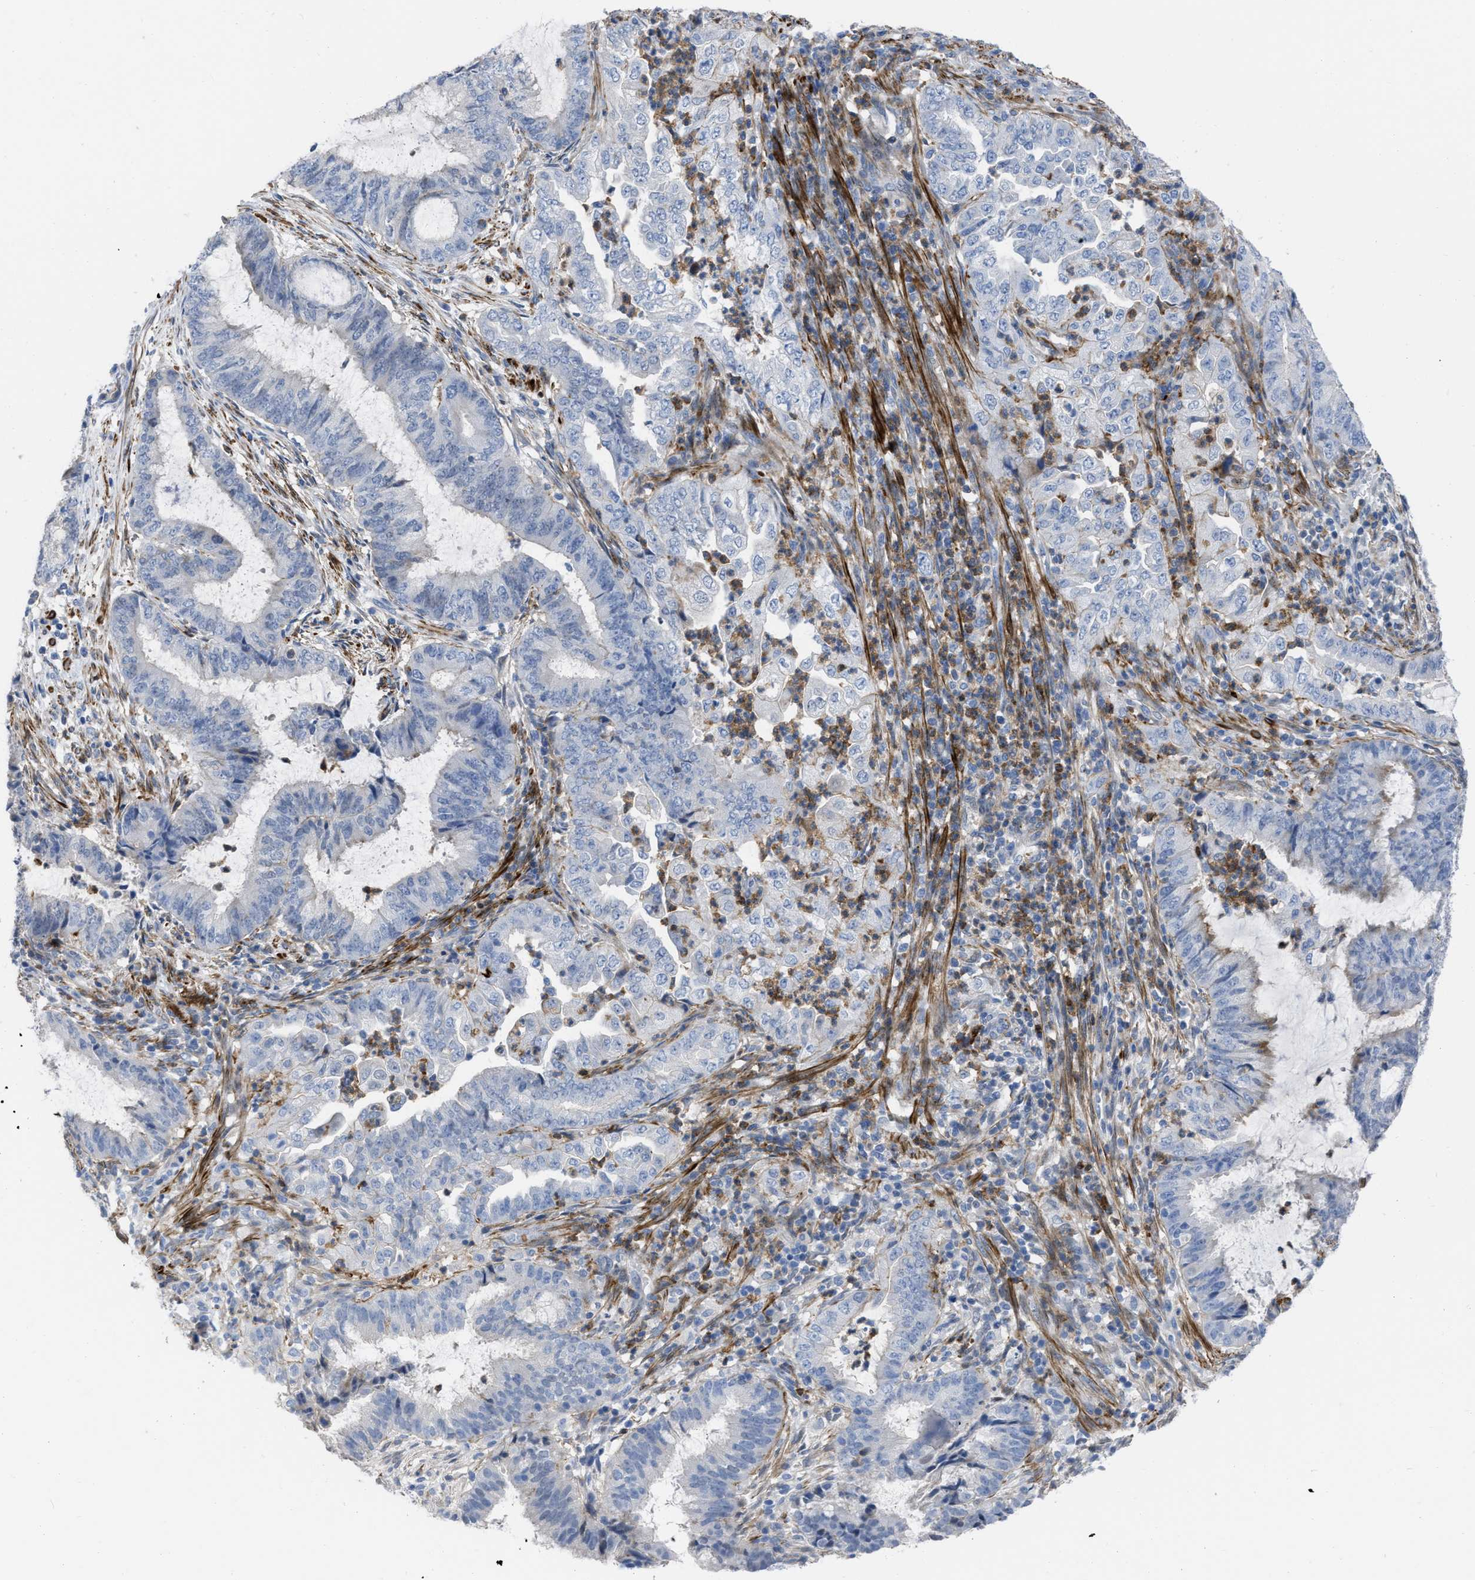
{"staining": {"intensity": "weak", "quantity": "<25%", "location": "cytoplasmic/membranous"}, "tissue": "endometrial cancer", "cell_type": "Tumor cells", "image_type": "cancer", "snomed": [{"axis": "morphology", "description": "Adenocarcinoma, NOS"}, {"axis": "topography", "description": "Endometrium"}], "caption": "The micrograph displays no staining of tumor cells in endometrial adenocarcinoma.", "gene": "PRMT2", "patient": {"sex": "female", "age": 51}}